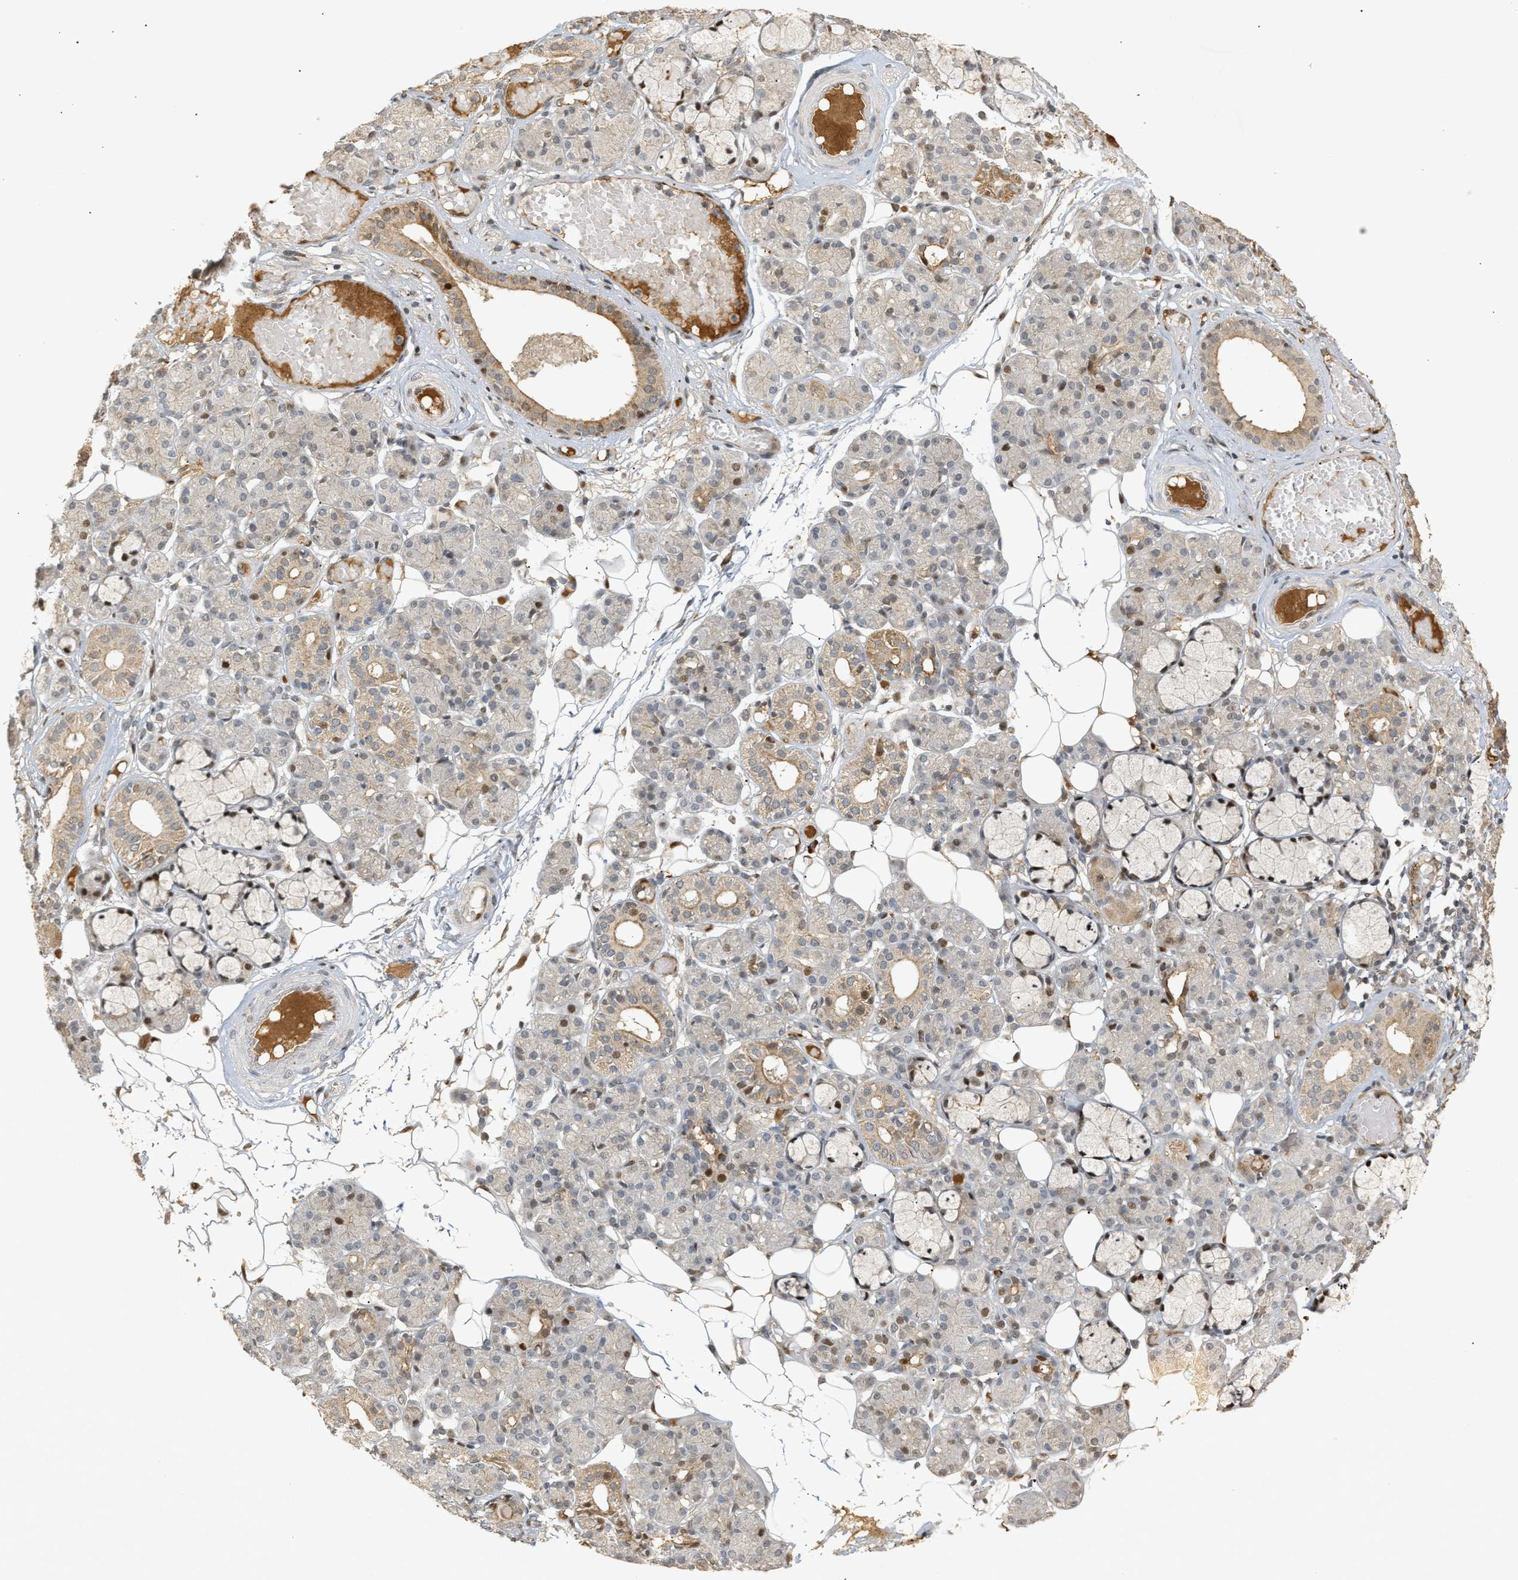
{"staining": {"intensity": "strong", "quantity": "25%-75%", "location": "cytoplasmic/membranous,nuclear"}, "tissue": "salivary gland", "cell_type": "Glandular cells", "image_type": "normal", "snomed": [{"axis": "morphology", "description": "Normal tissue, NOS"}, {"axis": "topography", "description": "Salivary gland"}], "caption": "A high-resolution image shows IHC staining of benign salivary gland, which reveals strong cytoplasmic/membranous,nuclear expression in approximately 25%-75% of glandular cells. (DAB (3,3'-diaminobenzidine) = brown stain, brightfield microscopy at high magnification).", "gene": "ZFAND5", "patient": {"sex": "male", "age": 63}}